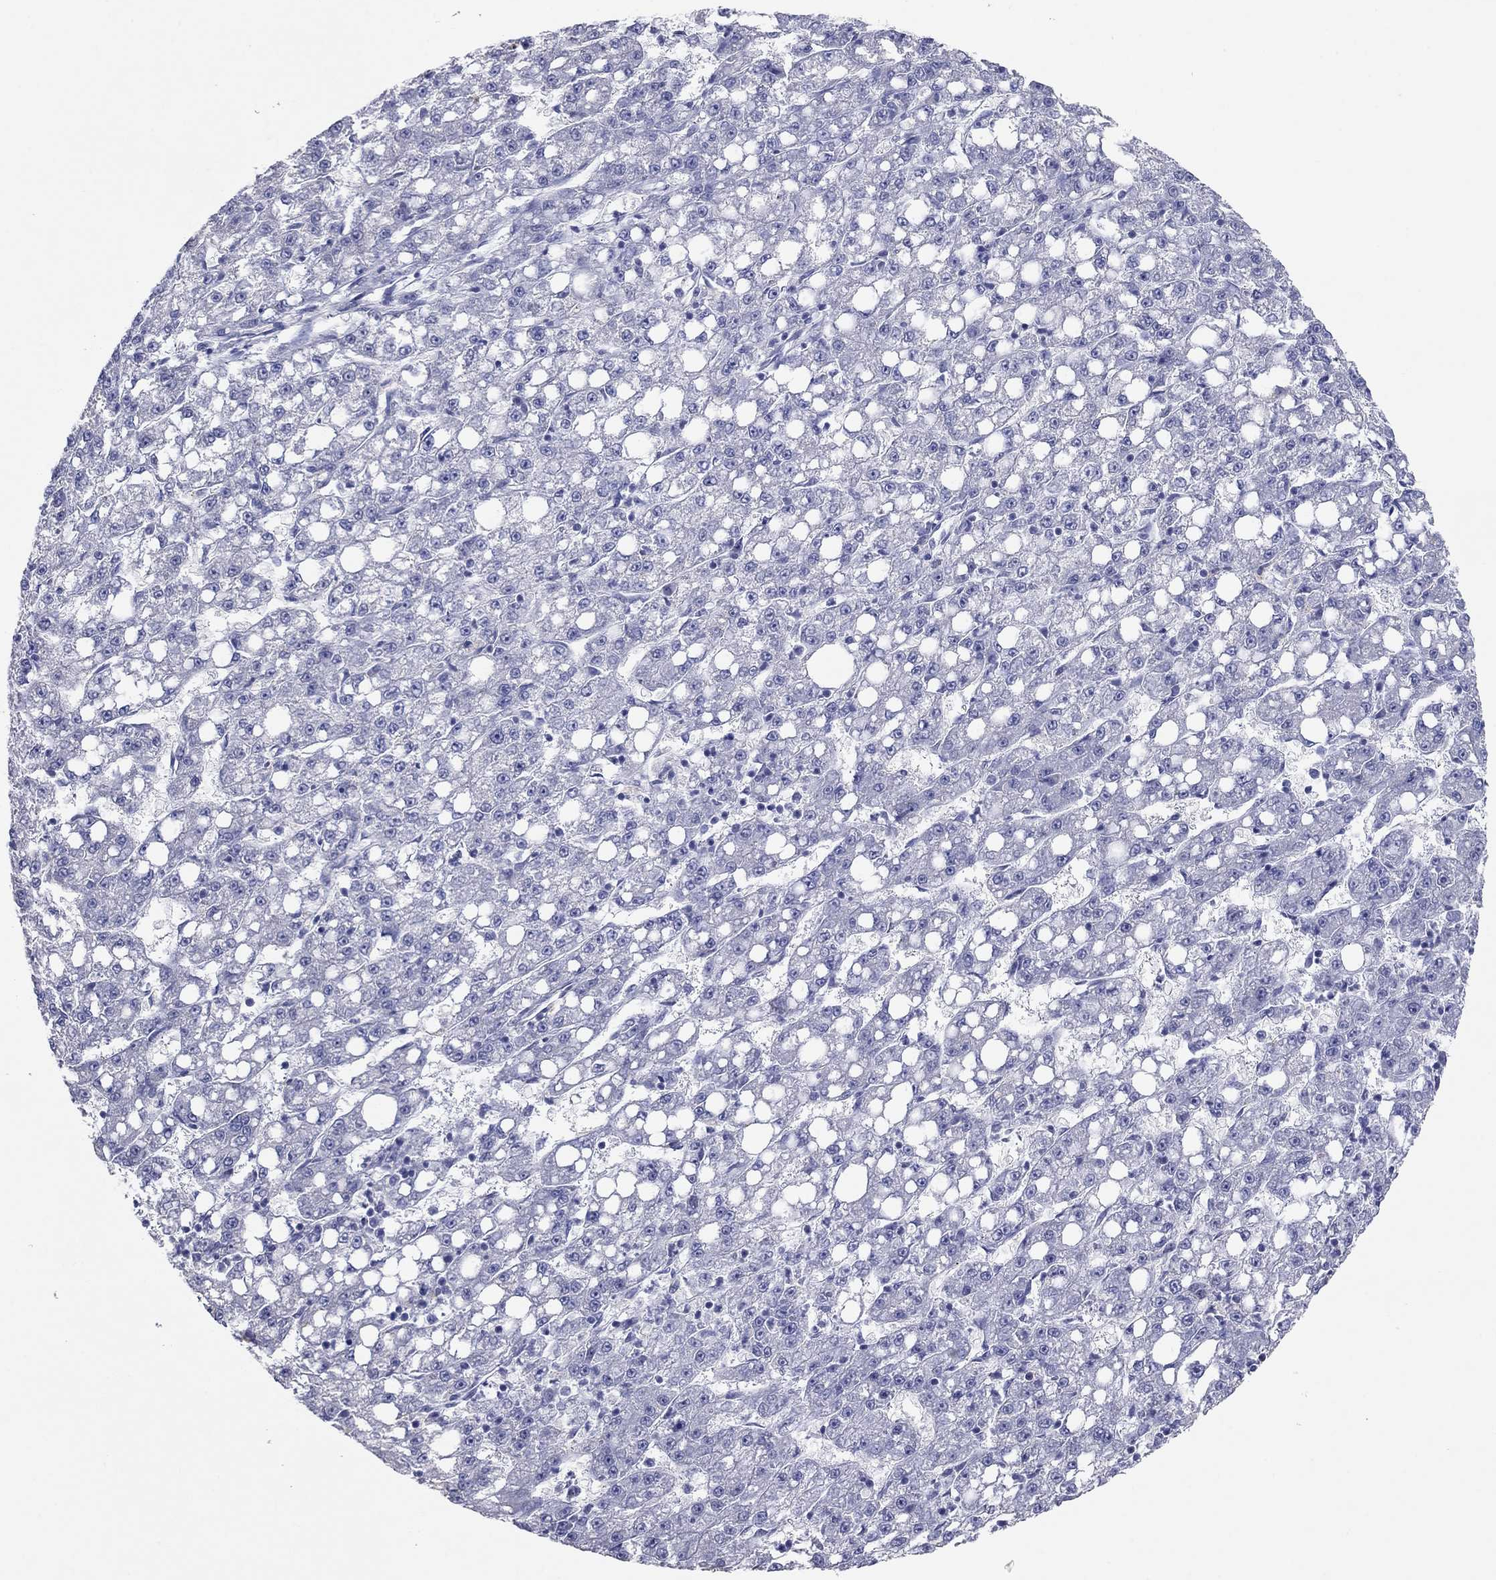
{"staining": {"intensity": "negative", "quantity": "none", "location": "none"}, "tissue": "liver cancer", "cell_type": "Tumor cells", "image_type": "cancer", "snomed": [{"axis": "morphology", "description": "Carcinoma, Hepatocellular, NOS"}, {"axis": "topography", "description": "Liver"}], "caption": "Liver hepatocellular carcinoma was stained to show a protein in brown. There is no significant expression in tumor cells.", "gene": "ITGAE", "patient": {"sex": "female", "age": 65}}